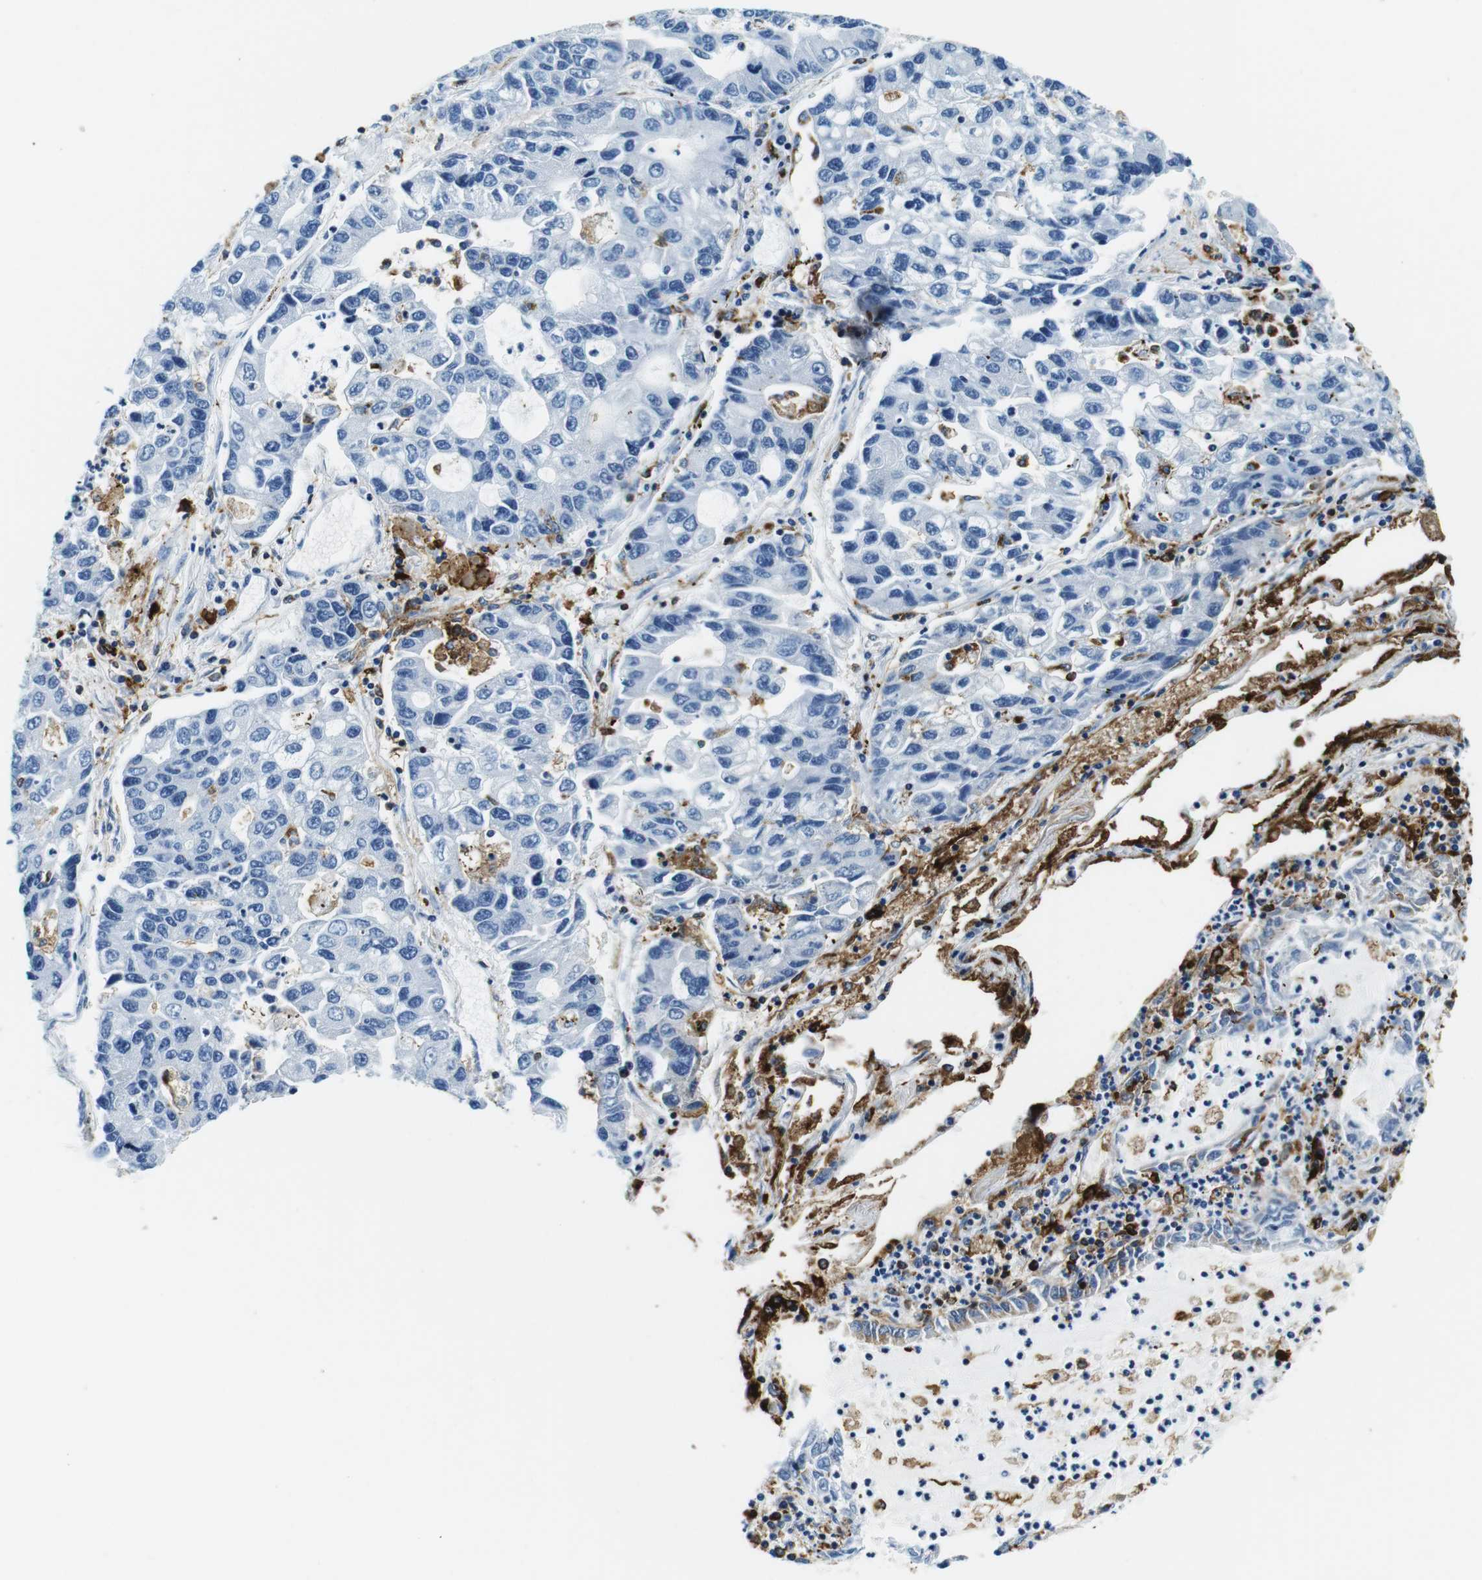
{"staining": {"intensity": "negative", "quantity": "none", "location": "none"}, "tissue": "lung cancer", "cell_type": "Tumor cells", "image_type": "cancer", "snomed": [{"axis": "morphology", "description": "Adenocarcinoma, NOS"}, {"axis": "topography", "description": "Lung"}], "caption": "The immunohistochemistry image has no significant expression in tumor cells of adenocarcinoma (lung) tissue.", "gene": "HLA-DRB1", "patient": {"sex": "female", "age": 51}}